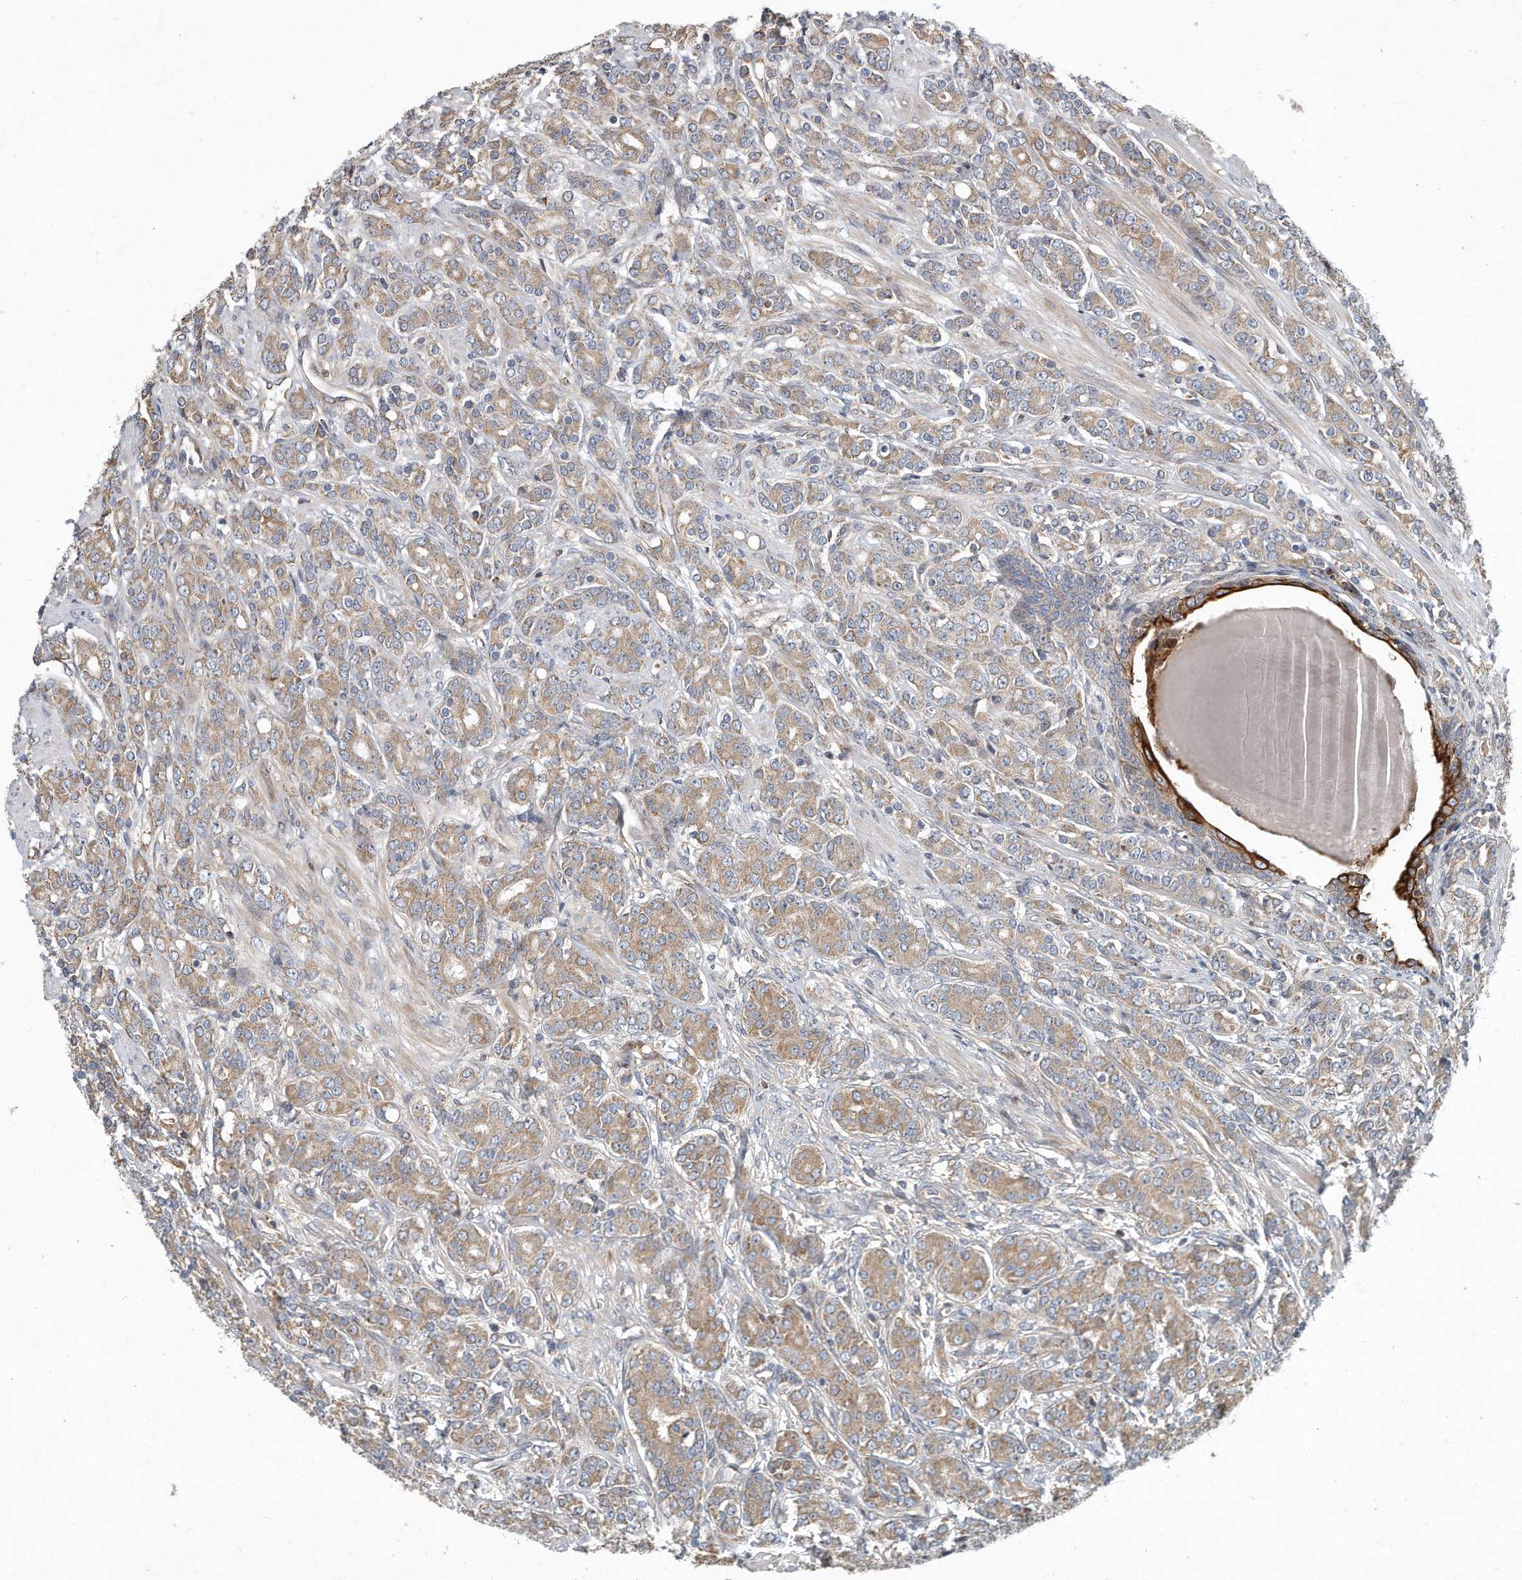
{"staining": {"intensity": "moderate", "quantity": "25%-75%", "location": "cytoplasmic/membranous"}, "tissue": "prostate cancer", "cell_type": "Tumor cells", "image_type": "cancer", "snomed": [{"axis": "morphology", "description": "Adenocarcinoma, High grade"}, {"axis": "topography", "description": "Prostate"}], "caption": "This micrograph shows high-grade adenocarcinoma (prostate) stained with immunohistochemistry to label a protein in brown. The cytoplasmic/membranous of tumor cells show moderate positivity for the protein. Nuclei are counter-stained blue.", "gene": "PCDH8", "patient": {"sex": "male", "age": 62}}